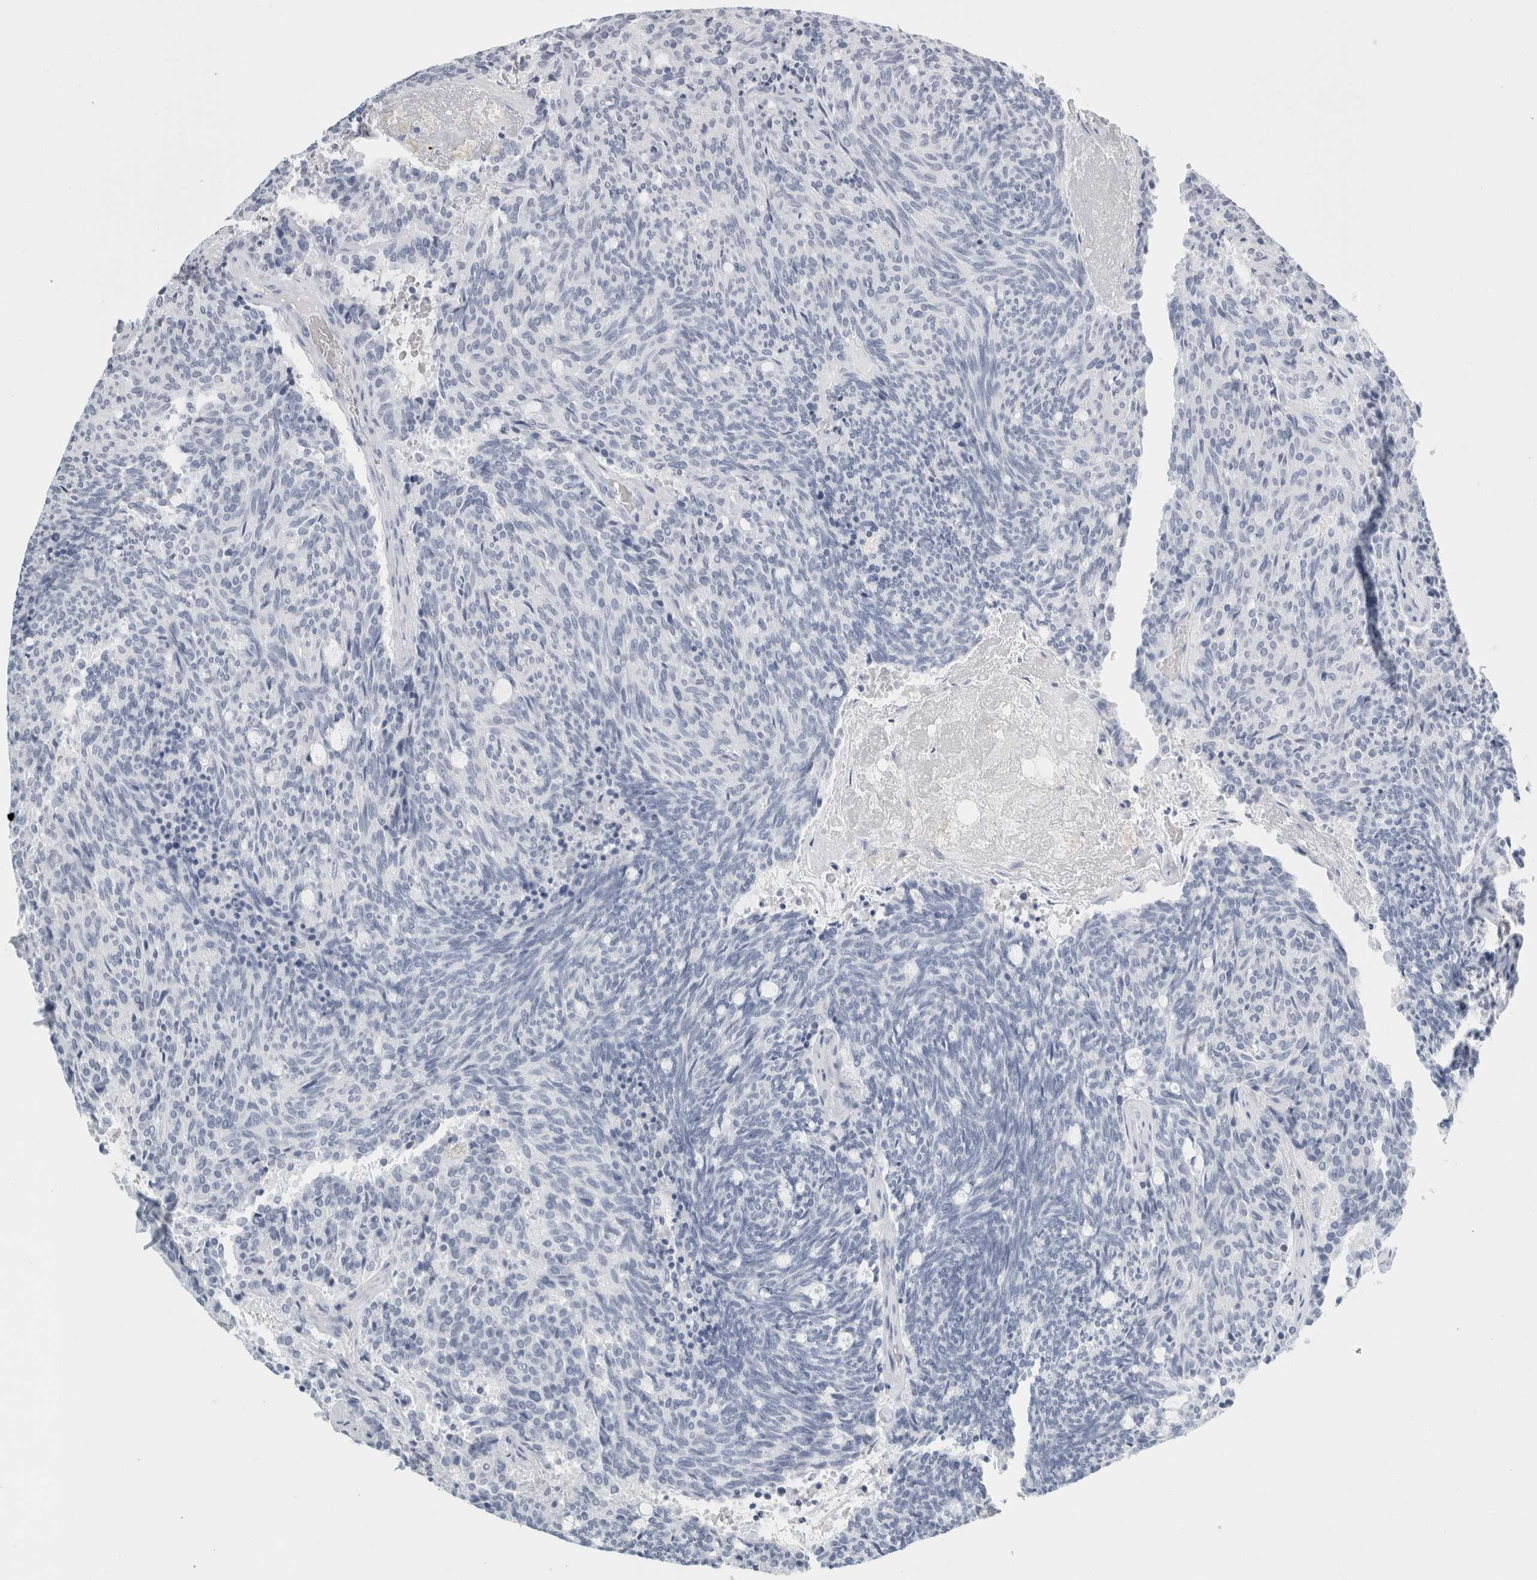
{"staining": {"intensity": "negative", "quantity": "none", "location": "none"}, "tissue": "carcinoid", "cell_type": "Tumor cells", "image_type": "cancer", "snomed": [{"axis": "morphology", "description": "Carcinoid, malignant, NOS"}, {"axis": "topography", "description": "Pancreas"}], "caption": "Malignant carcinoid stained for a protein using immunohistochemistry demonstrates no expression tumor cells.", "gene": "TSPAN8", "patient": {"sex": "female", "age": 54}}